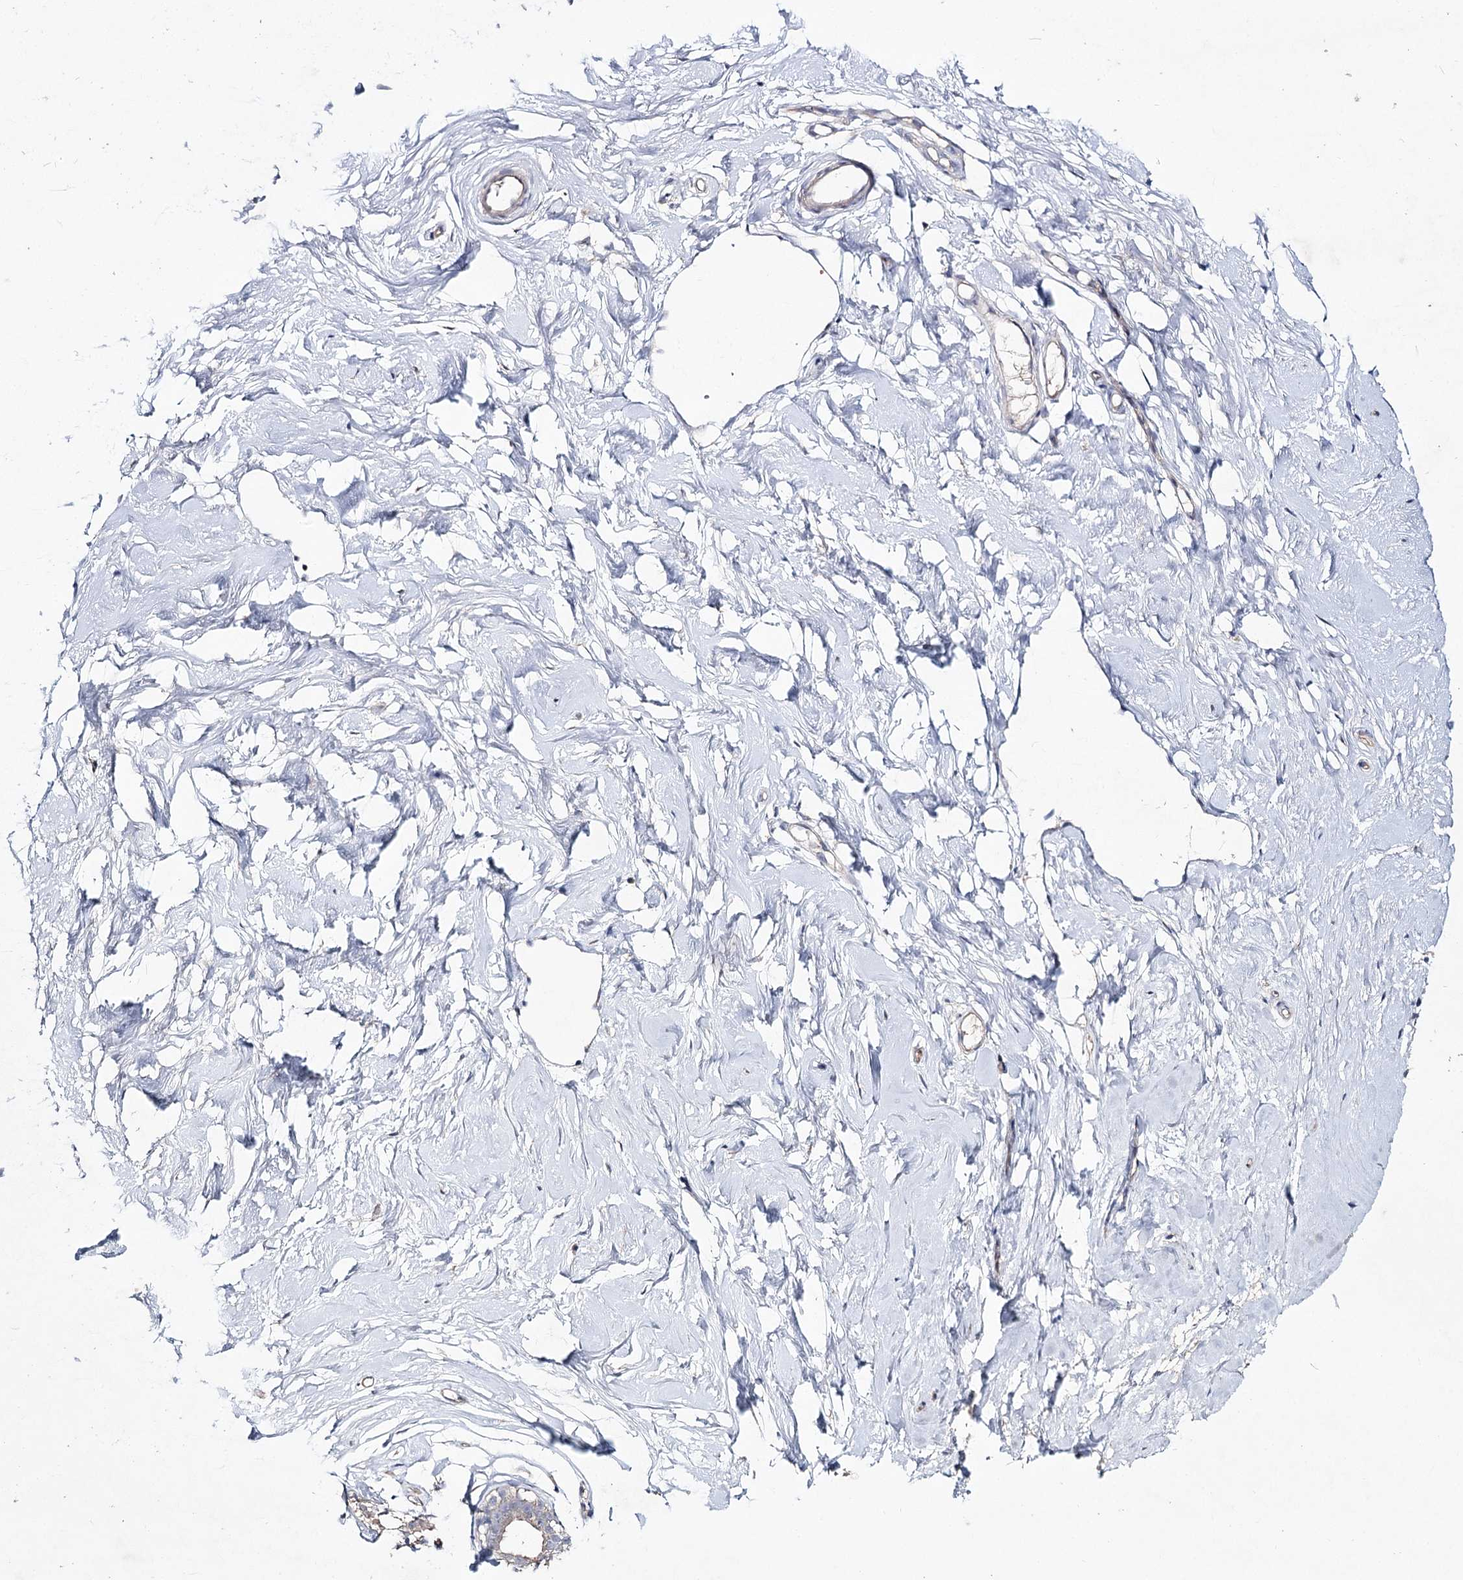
{"staining": {"intensity": "negative", "quantity": "none", "location": "none"}, "tissue": "breast", "cell_type": "Adipocytes", "image_type": "normal", "snomed": [{"axis": "morphology", "description": "Normal tissue, NOS"}, {"axis": "morphology", "description": "Adenoma, NOS"}, {"axis": "topography", "description": "Breast"}], "caption": "A high-resolution image shows immunohistochemistry staining of benign breast, which exhibits no significant staining in adipocytes. (Immunohistochemistry (ihc), brightfield microscopy, high magnification).", "gene": "SEMA4G", "patient": {"sex": "female", "age": 23}}